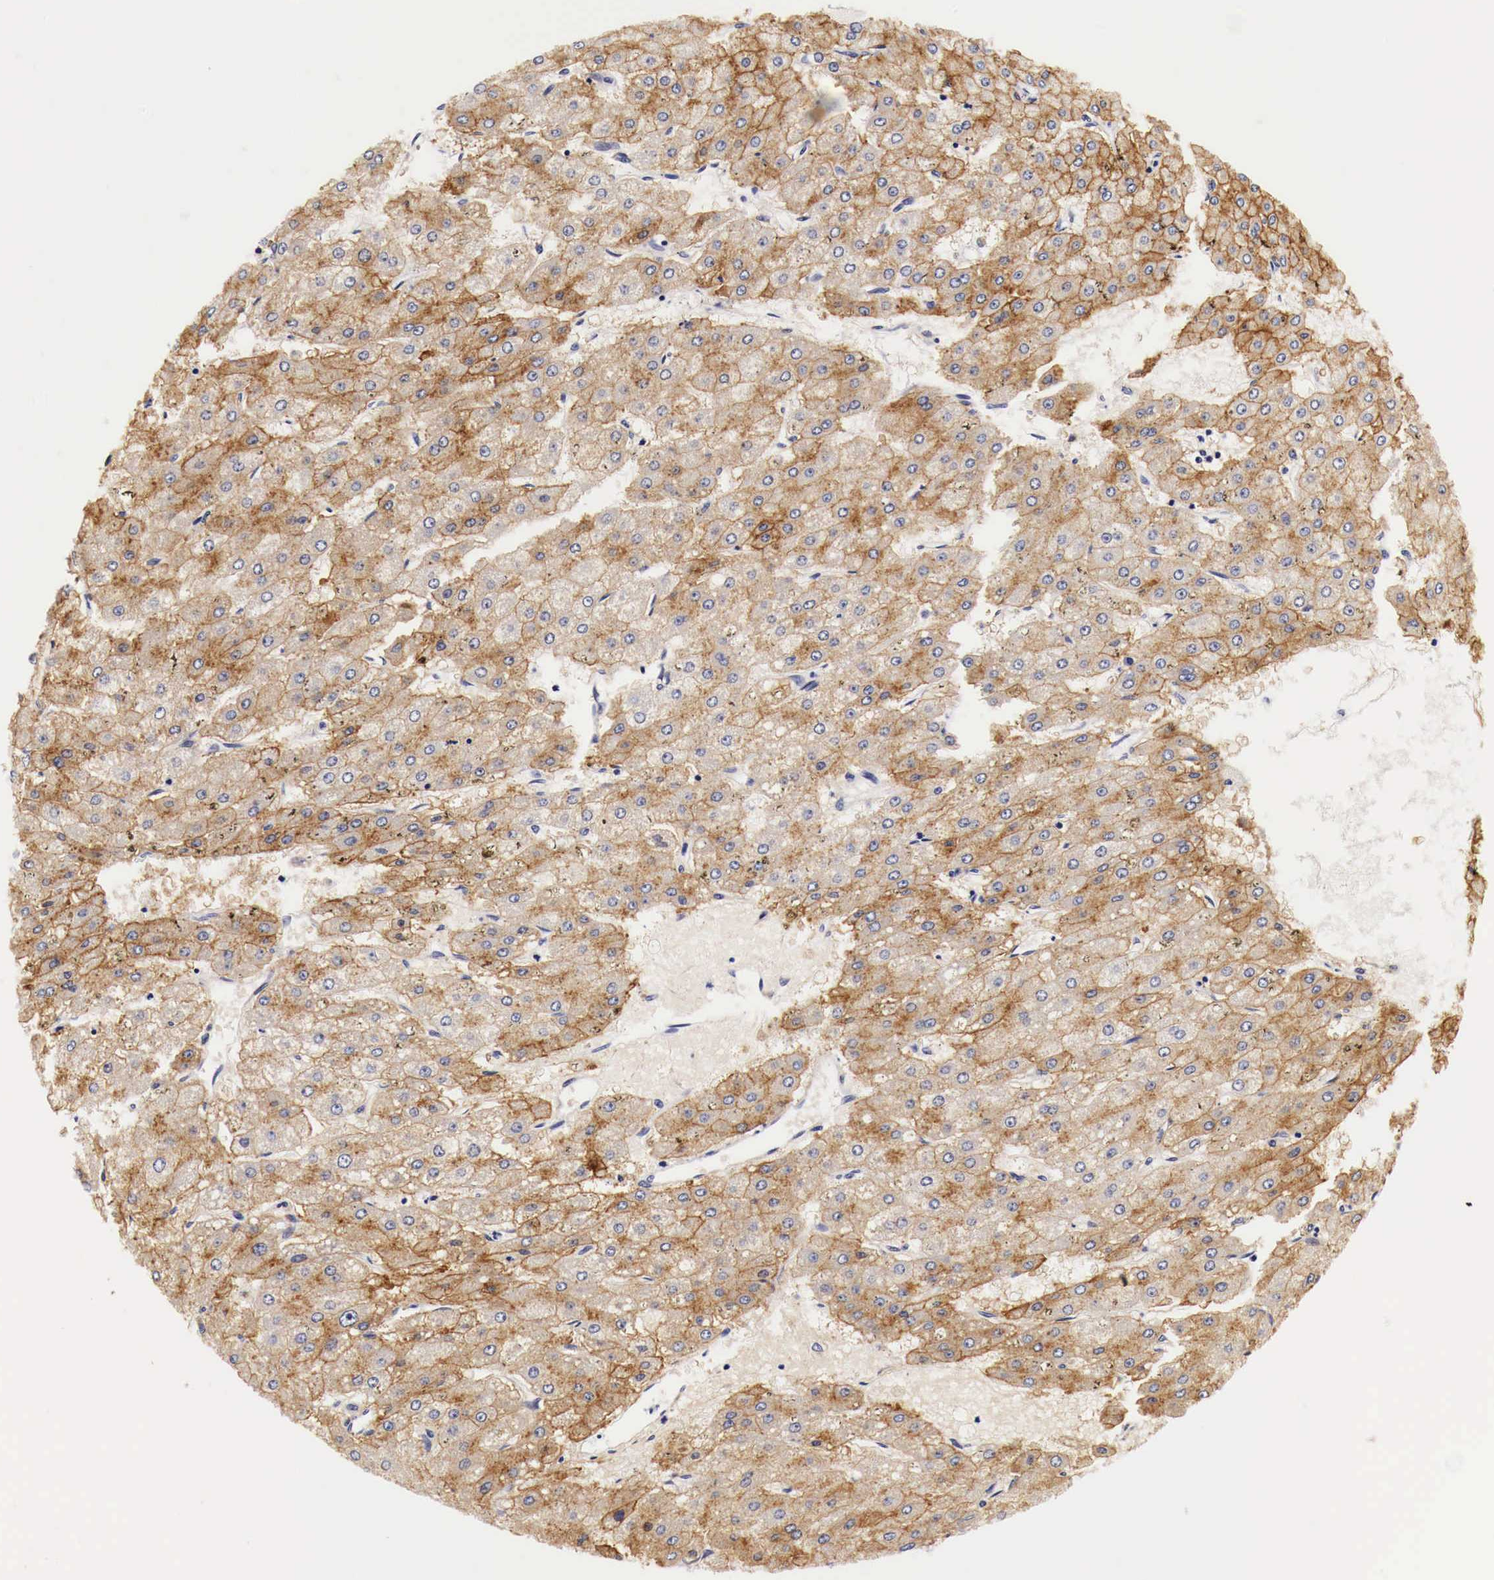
{"staining": {"intensity": "strong", "quantity": ">75%", "location": "cytoplasmic/membranous"}, "tissue": "liver cancer", "cell_type": "Tumor cells", "image_type": "cancer", "snomed": [{"axis": "morphology", "description": "Carcinoma, Hepatocellular, NOS"}, {"axis": "topography", "description": "Liver"}], "caption": "This is an image of immunohistochemistry staining of liver cancer, which shows strong expression in the cytoplasmic/membranous of tumor cells.", "gene": "EGFR", "patient": {"sex": "female", "age": 52}}